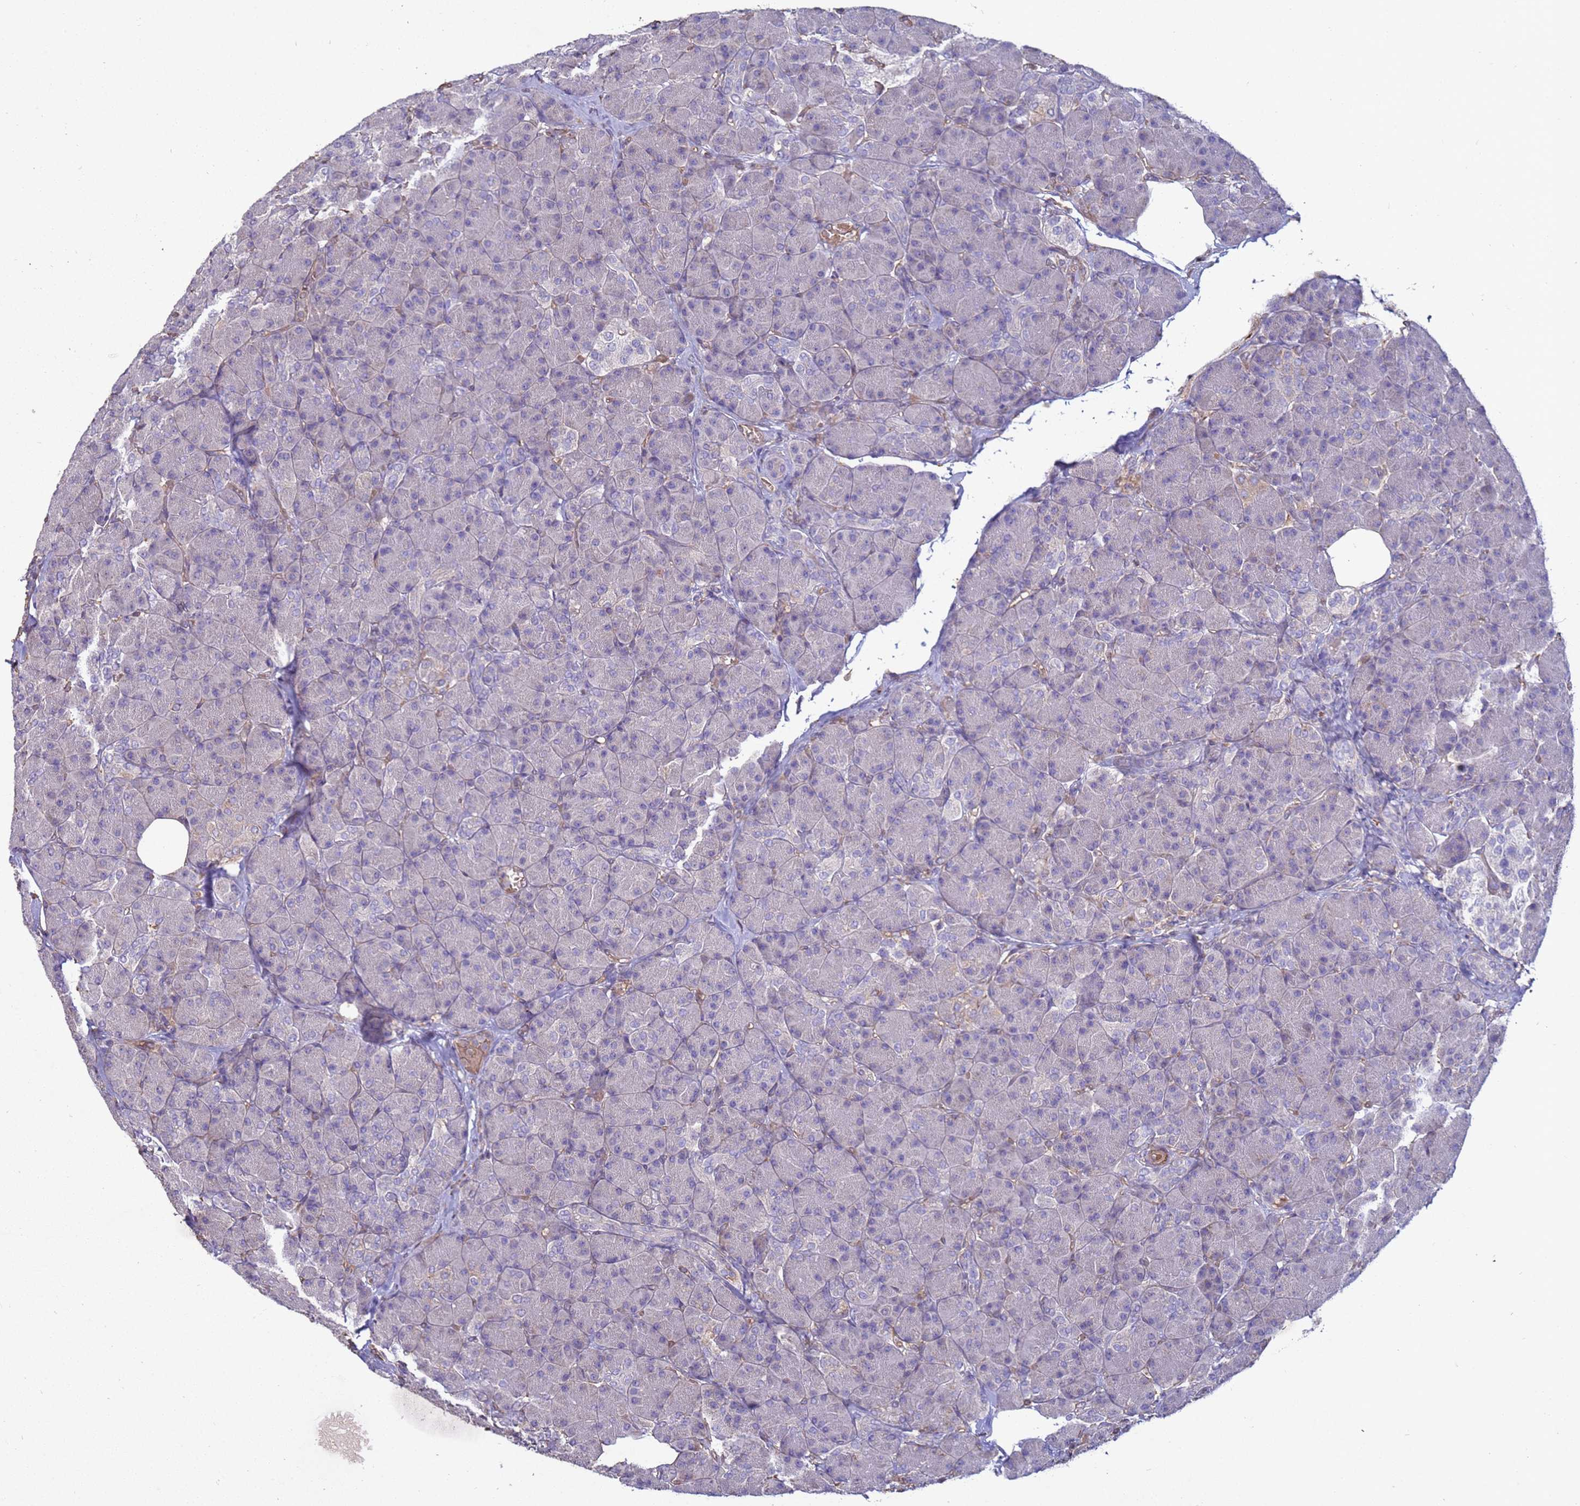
{"staining": {"intensity": "strong", "quantity": "<25%", "location": "cytoplasmic/membranous"}, "tissue": "pancreas", "cell_type": "Exocrine glandular cells", "image_type": "normal", "snomed": [{"axis": "morphology", "description": "Normal tissue, NOS"}, {"axis": "topography", "description": "Pancreas"}], "caption": "Approximately <25% of exocrine glandular cells in normal pancreas show strong cytoplasmic/membranous protein staining as visualized by brown immunohistochemical staining.", "gene": "SGIP1", "patient": {"sex": "female", "age": 43}}